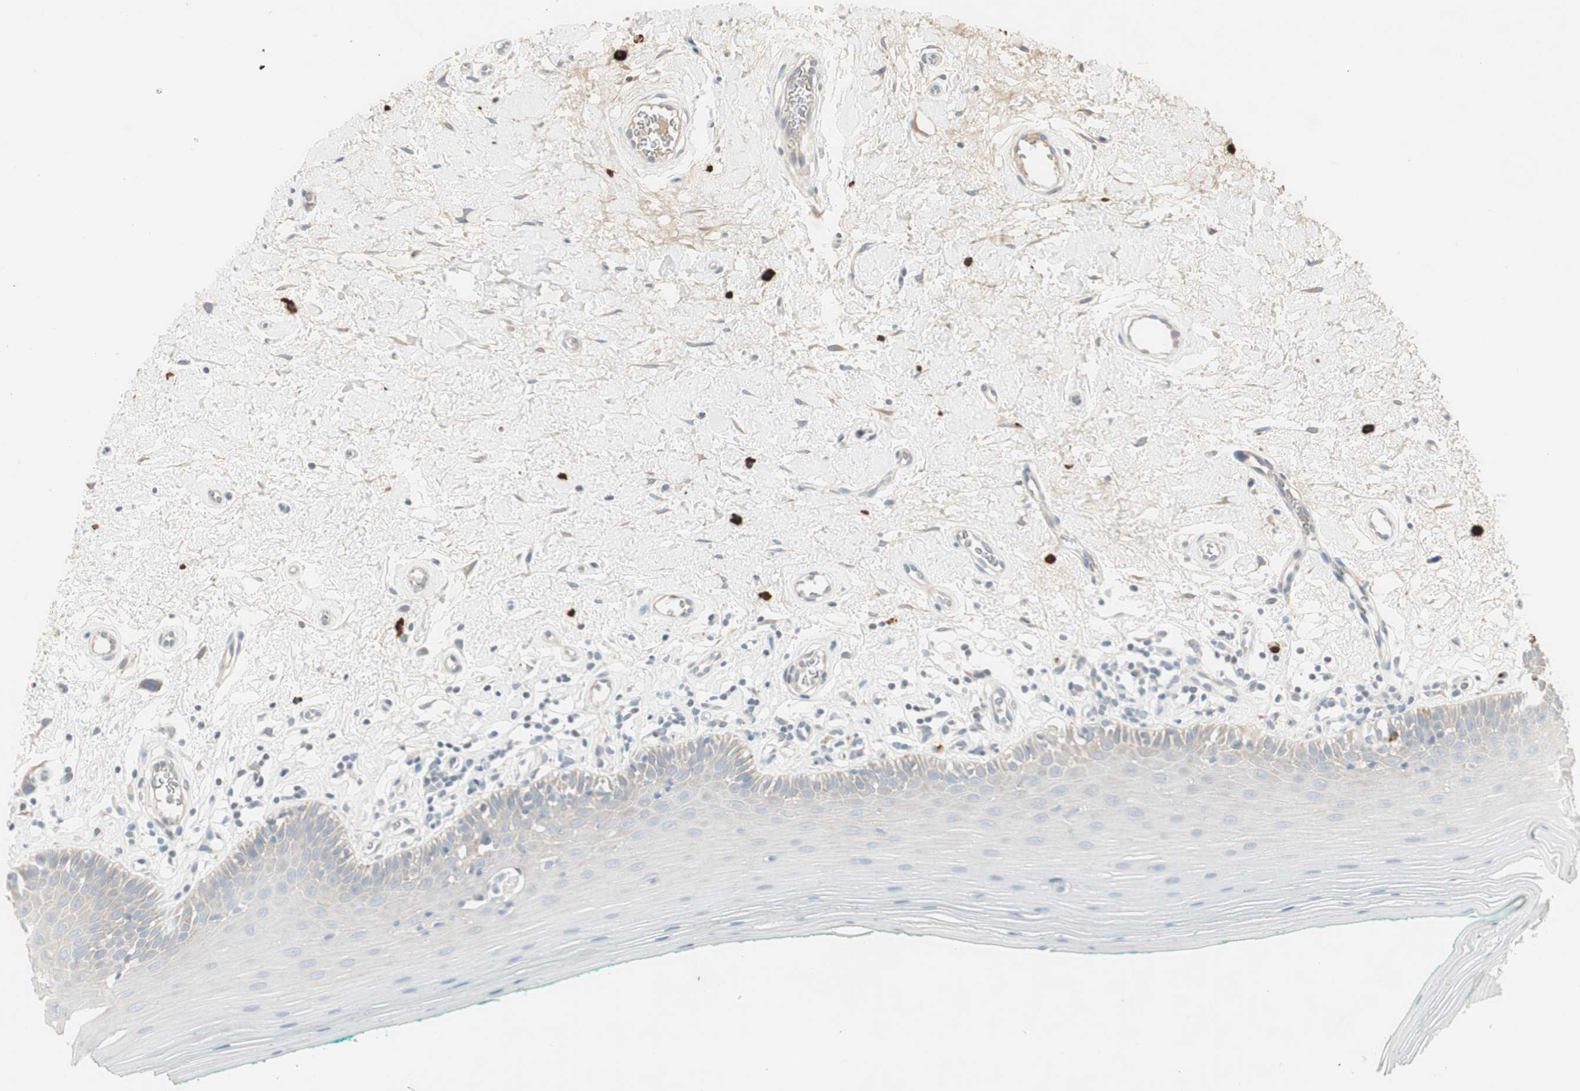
{"staining": {"intensity": "negative", "quantity": "none", "location": "none"}, "tissue": "oral mucosa", "cell_type": "Squamous epithelial cells", "image_type": "normal", "snomed": [{"axis": "morphology", "description": "Normal tissue, NOS"}, {"axis": "topography", "description": "Skeletal muscle"}, {"axis": "topography", "description": "Oral tissue"}], "caption": "This is an immunohistochemistry histopathology image of unremarkable human oral mucosa. There is no expression in squamous epithelial cells.", "gene": "MAPRE3", "patient": {"sex": "male", "age": 58}}